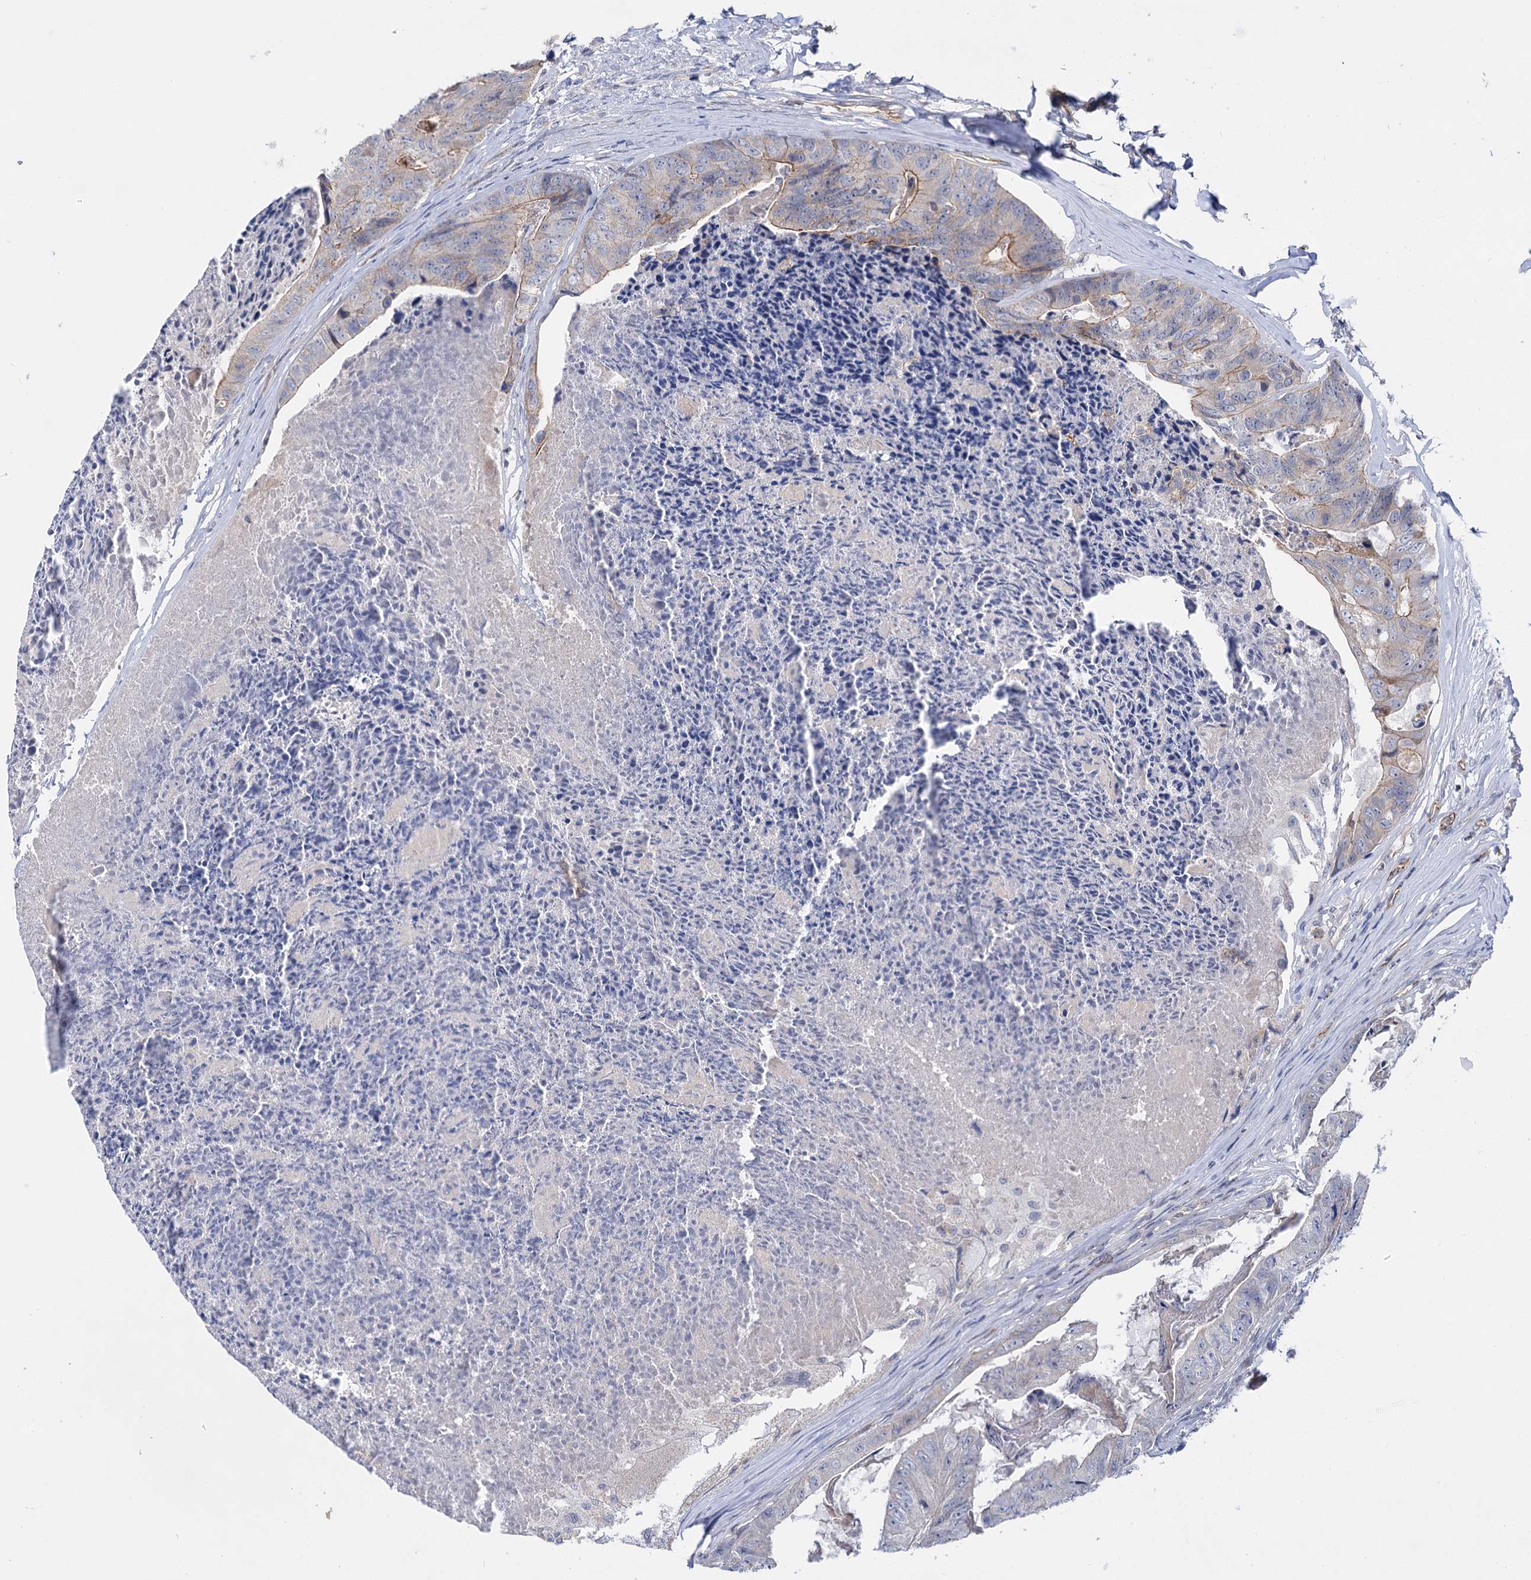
{"staining": {"intensity": "moderate", "quantity": "25%-75%", "location": "cytoplasmic/membranous"}, "tissue": "colorectal cancer", "cell_type": "Tumor cells", "image_type": "cancer", "snomed": [{"axis": "morphology", "description": "Adenocarcinoma, NOS"}, {"axis": "topography", "description": "Colon"}], "caption": "Human colorectal cancer stained with a protein marker demonstrates moderate staining in tumor cells.", "gene": "ABLIM1", "patient": {"sex": "female", "age": 67}}